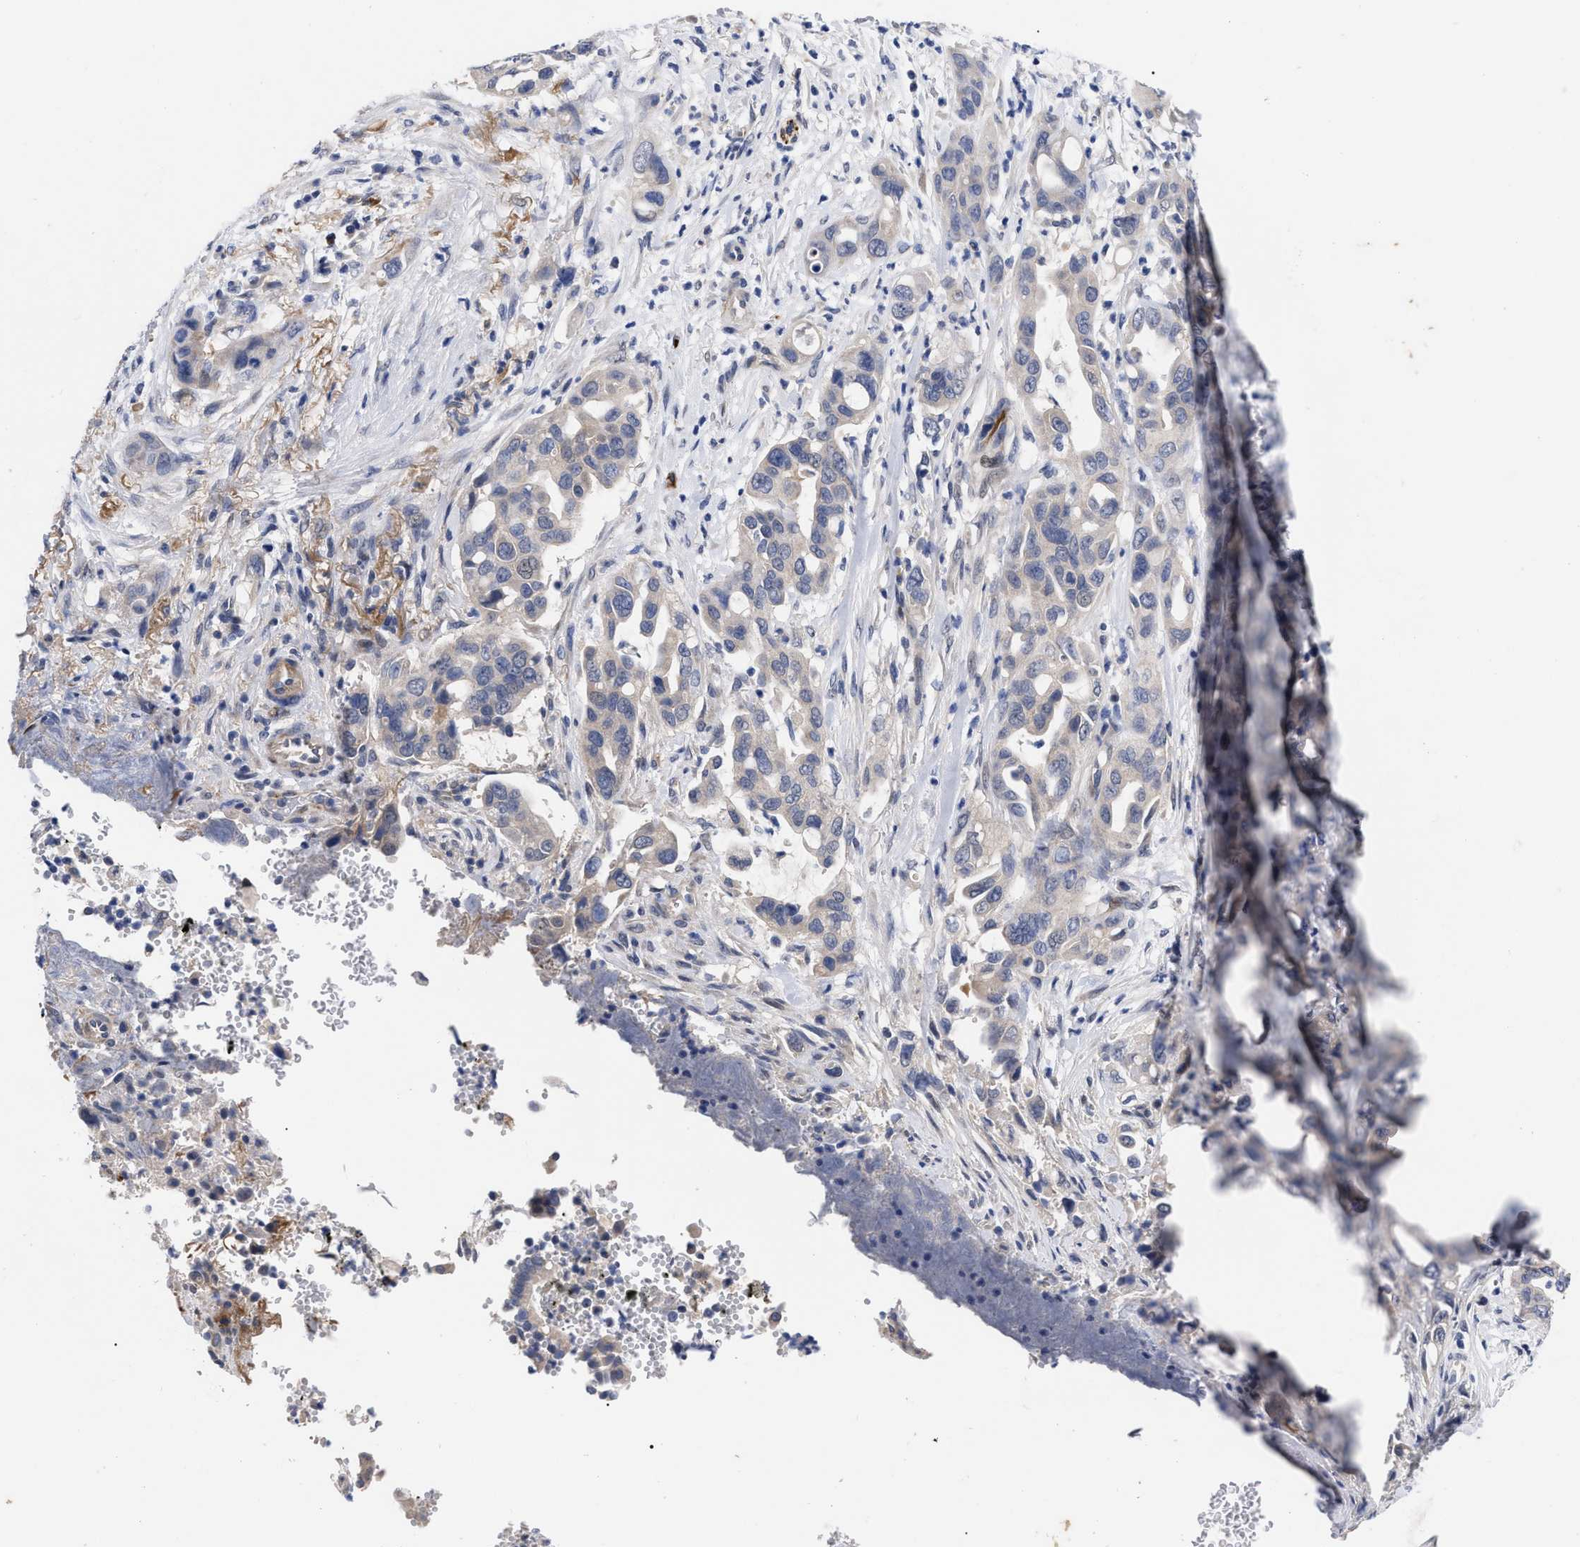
{"staining": {"intensity": "weak", "quantity": ">75%", "location": "cytoplasmic/membranous"}, "tissue": "pancreatic cancer", "cell_type": "Tumor cells", "image_type": "cancer", "snomed": [{"axis": "morphology", "description": "Adenocarcinoma, NOS"}, {"axis": "topography", "description": "Pancreas"}], "caption": "Human adenocarcinoma (pancreatic) stained for a protein (brown) exhibits weak cytoplasmic/membranous positive staining in approximately >75% of tumor cells.", "gene": "CCN5", "patient": {"sex": "female", "age": 70}}